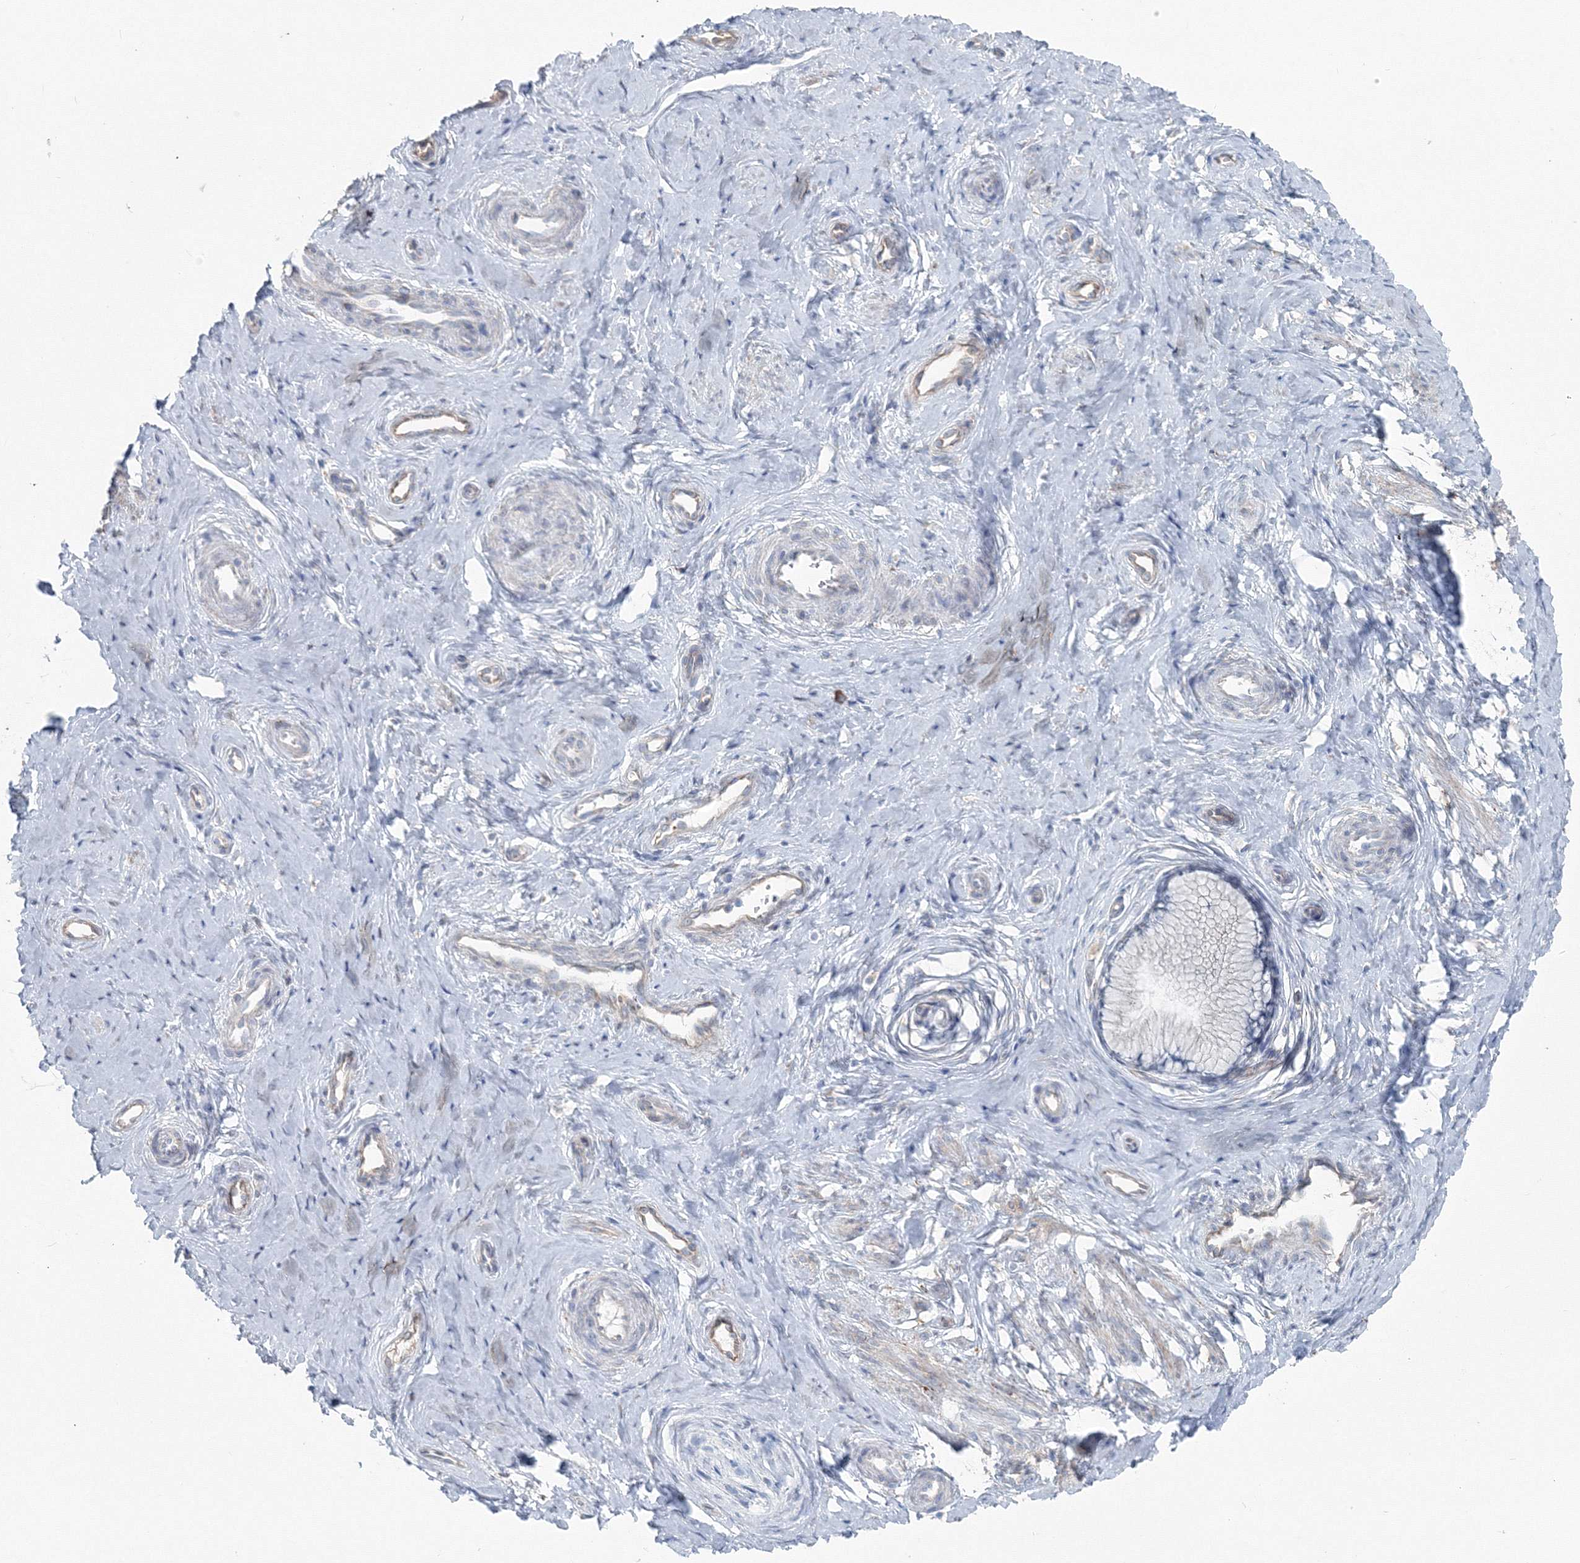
{"staining": {"intensity": "negative", "quantity": "none", "location": "none"}, "tissue": "cervix", "cell_type": "Glandular cells", "image_type": "normal", "snomed": [{"axis": "morphology", "description": "Normal tissue, NOS"}, {"axis": "topography", "description": "Cervix"}], "caption": "Glandular cells show no significant staining in unremarkable cervix. (Immunohistochemistry (ihc), brightfield microscopy, high magnification).", "gene": "ENSG00000285283", "patient": {"sex": "female", "age": 36}}